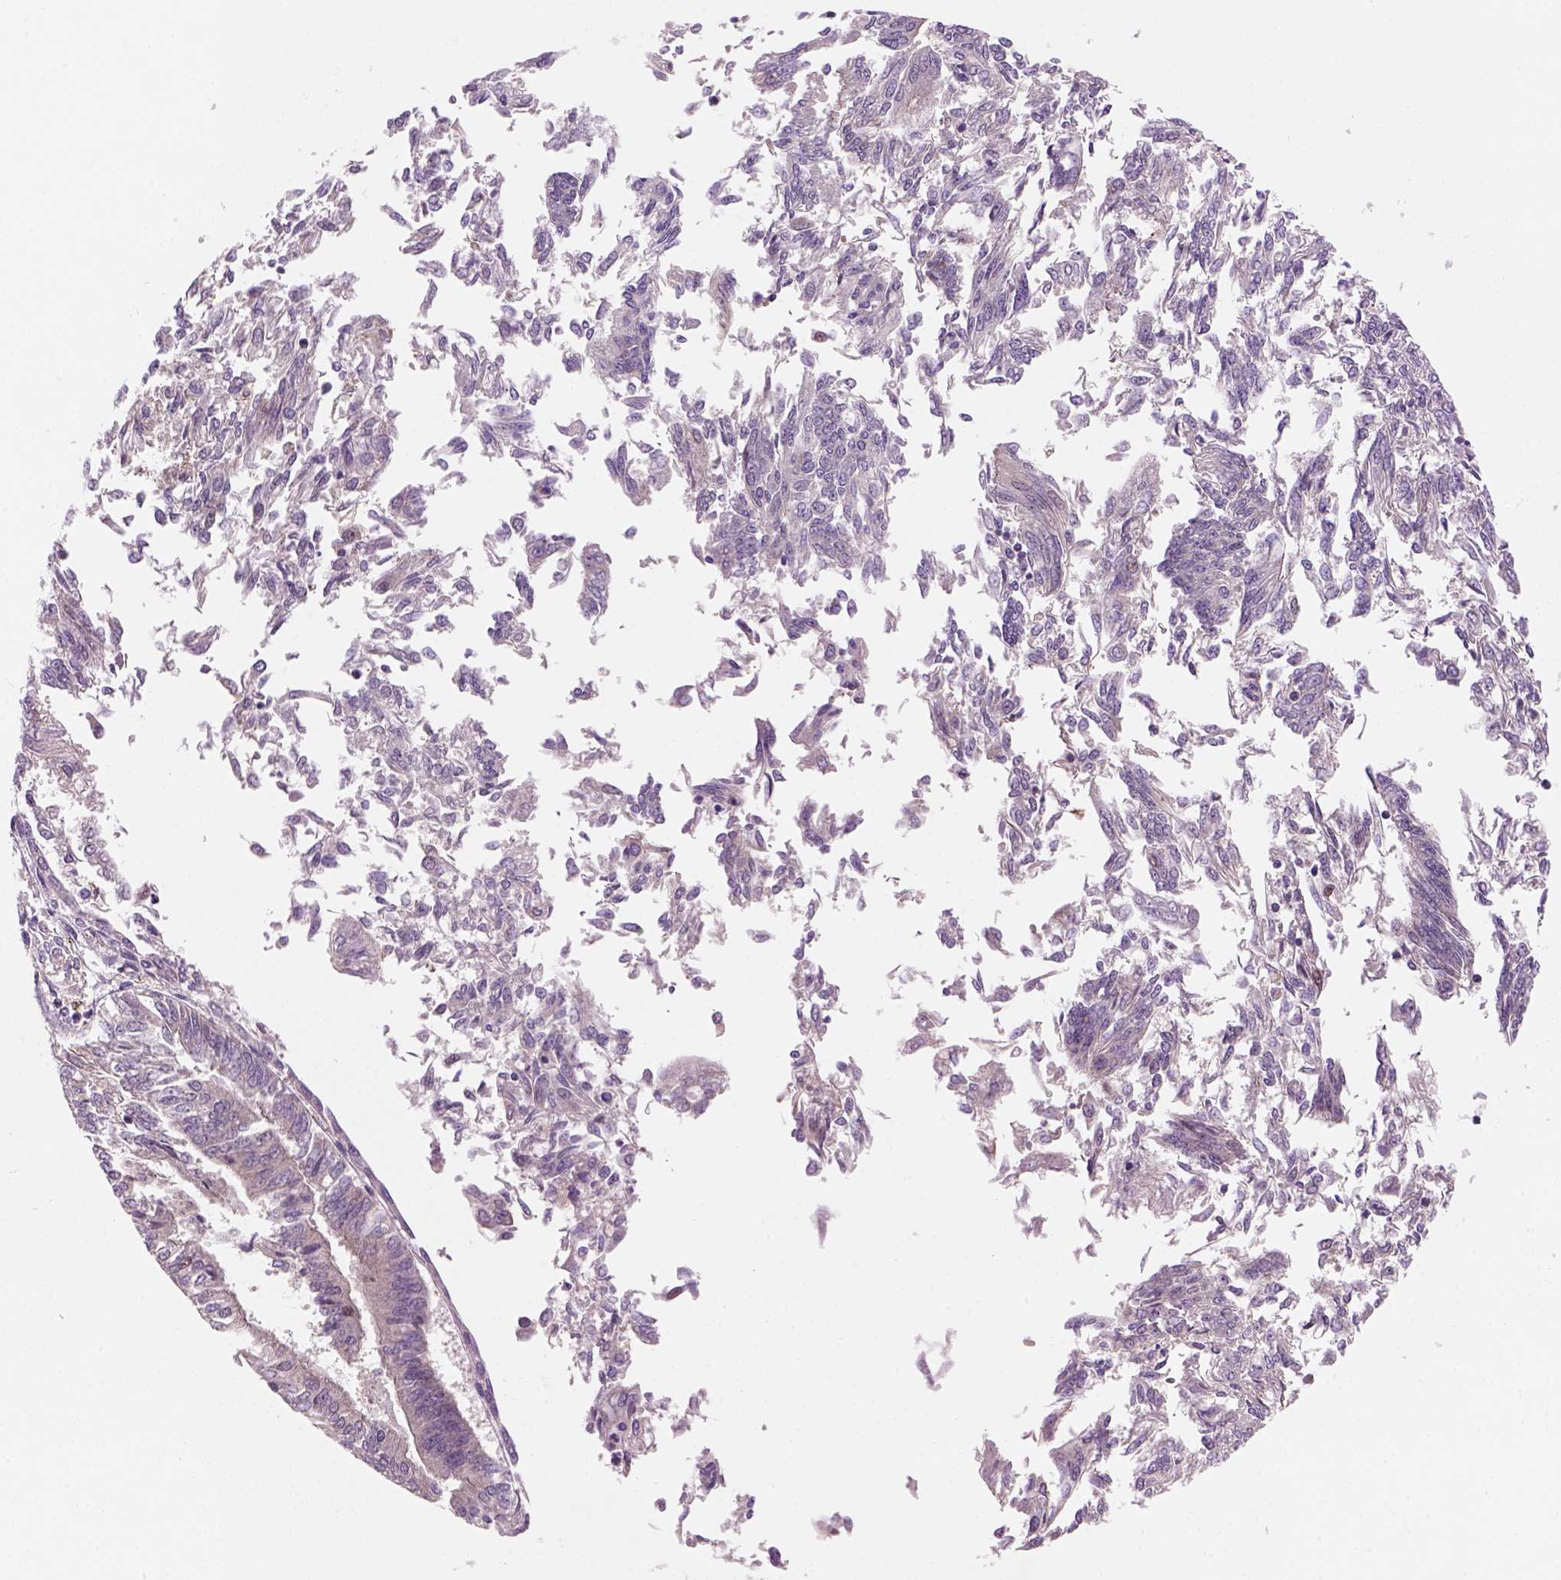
{"staining": {"intensity": "negative", "quantity": "none", "location": "none"}, "tissue": "endometrial cancer", "cell_type": "Tumor cells", "image_type": "cancer", "snomed": [{"axis": "morphology", "description": "Adenocarcinoma, NOS"}, {"axis": "topography", "description": "Endometrium"}], "caption": "Histopathology image shows no protein expression in tumor cells of endometrial adenocarcinoma tissue.", "gene": "VSTM5", "patient": {"sex": "female", "age": 58}}